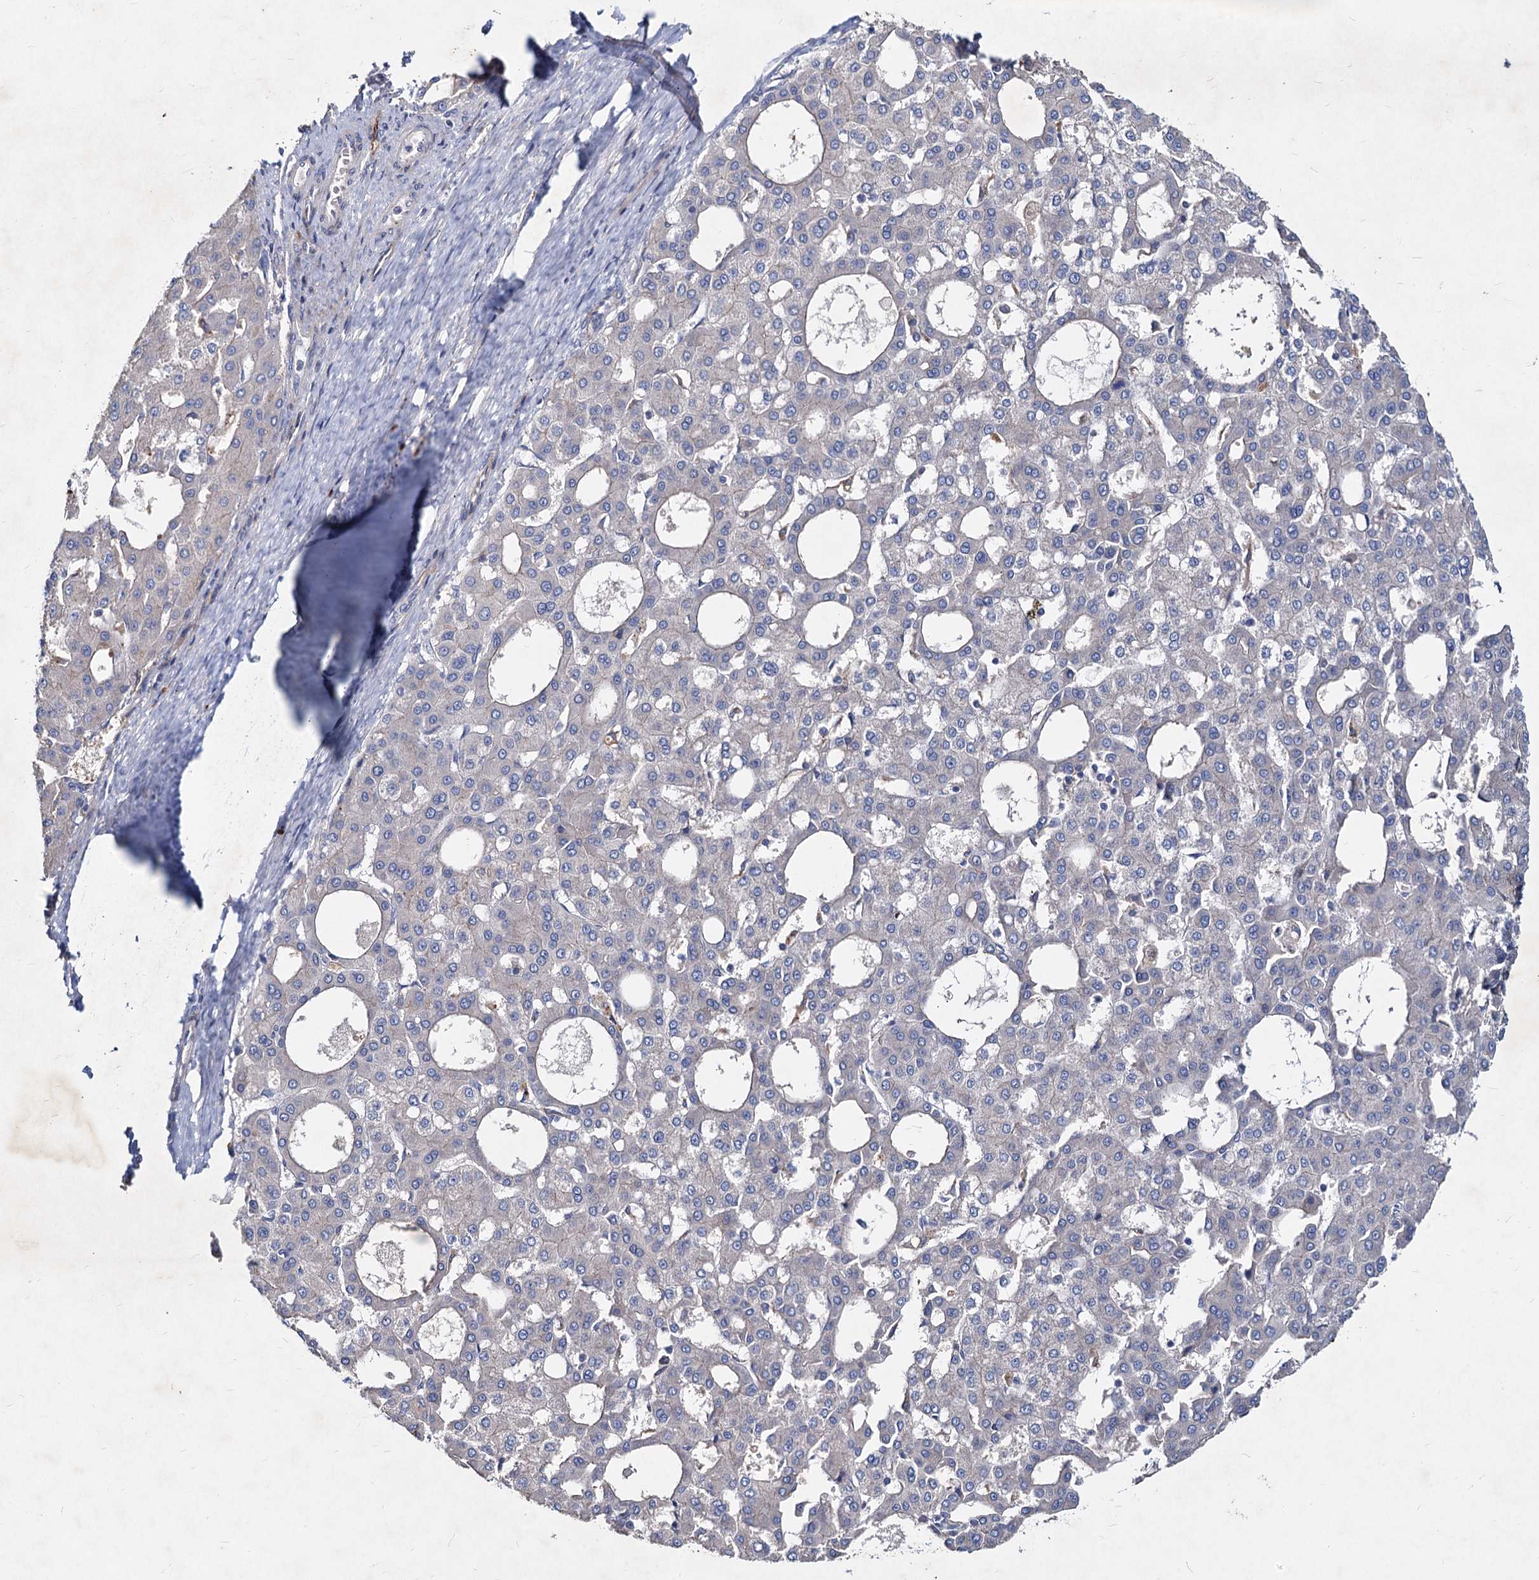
{"staining": {"intensity": "negative", "quantity": "none", "location": "none"}, "tissue": "liver cancer", "cell_type": "Tumor cells", "image_type": "cancer", "snomed": [{"axis": "morphology", "description": "Carcinoma, Hepatocellular, NOS"}, {"axis": "topography", "description": "Liver"}], "caption": "This micrograph is of liver cancer stained with IHC to label a protein in brown with the nuclei are counter-stained blue. There is no expression in tumor cells.", "gene": "AGBL4", "patient": {"sex": "male", "age": 47}}